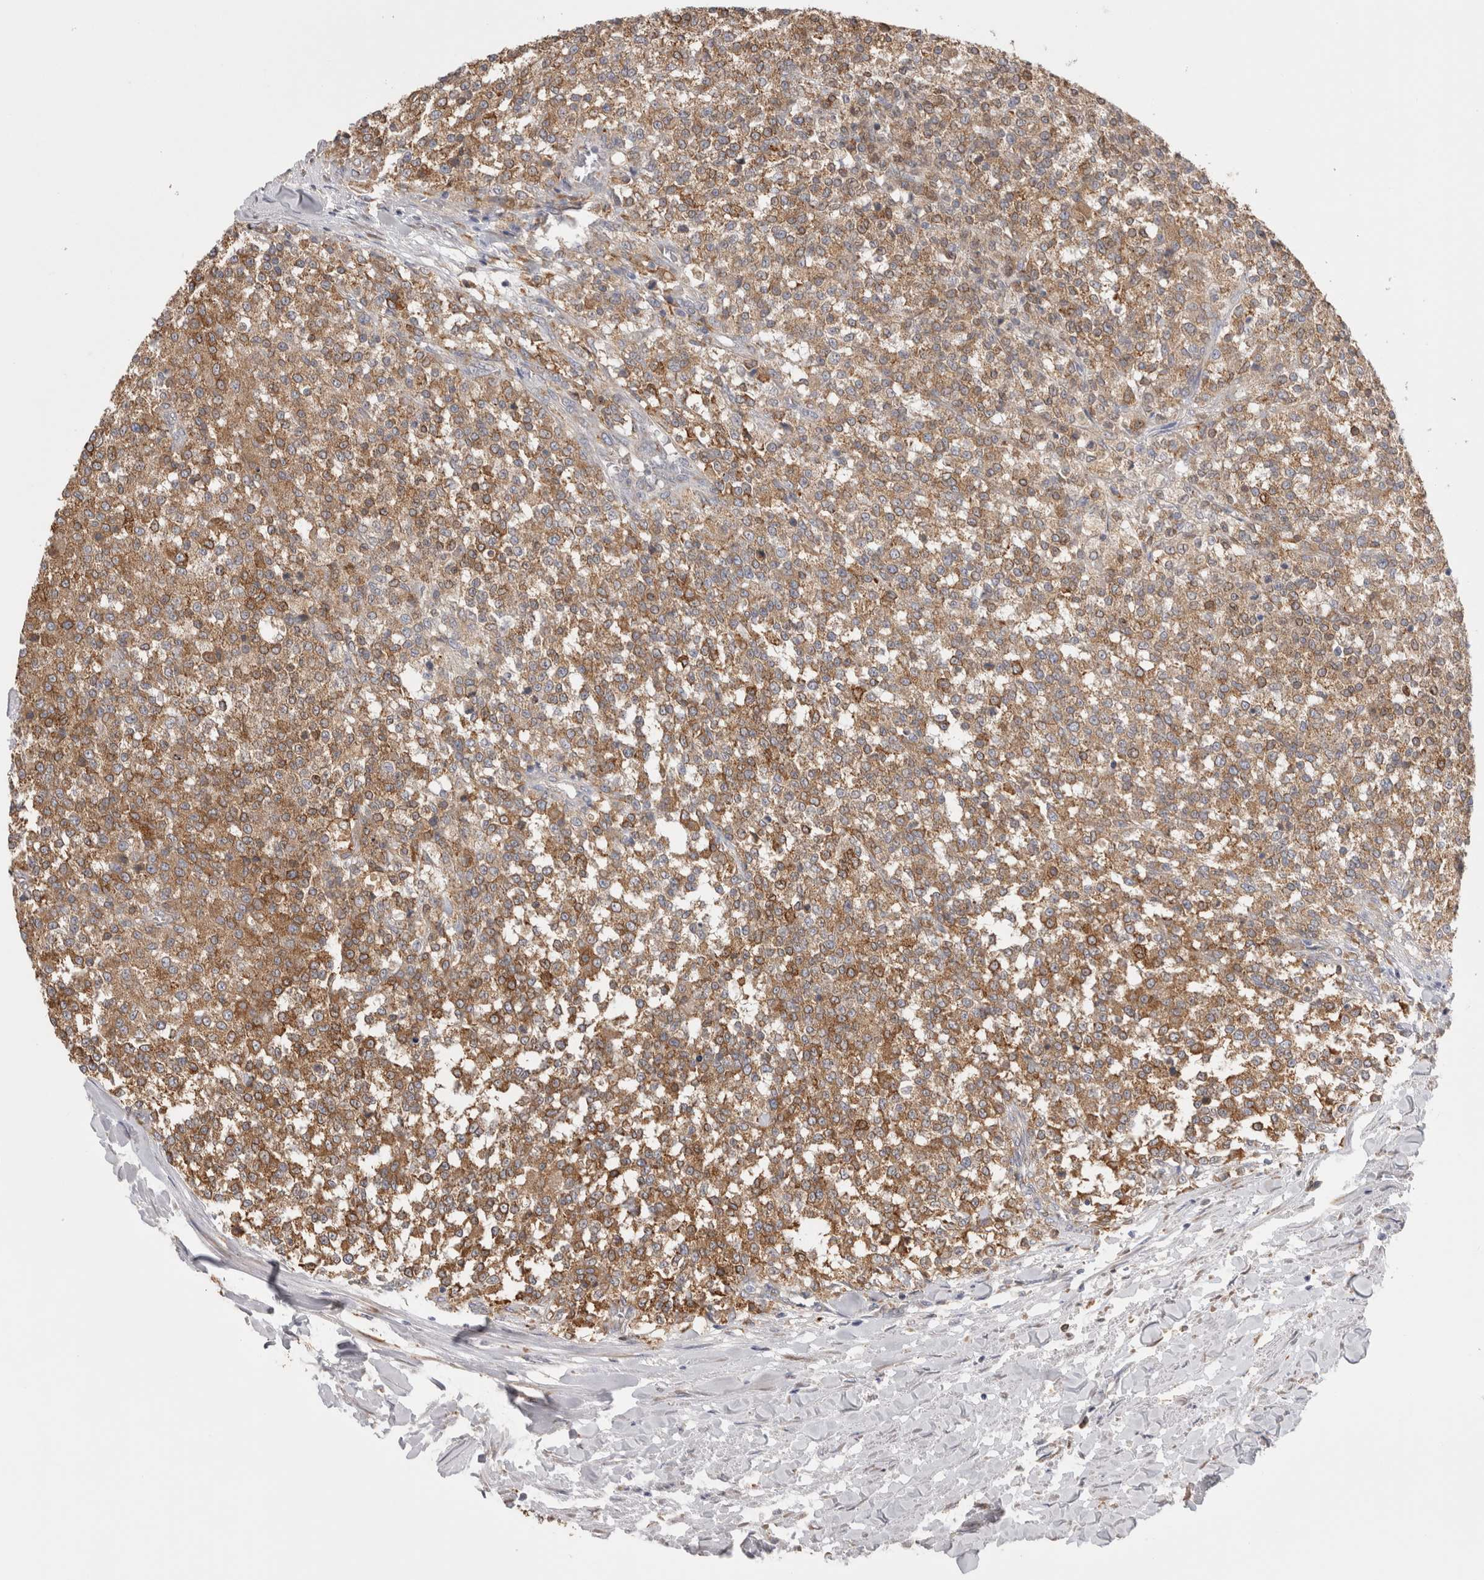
{"staining": {"intensity": "moderate", "quantity": ">75%", "location": "cytoplasmic/membranous"}, "tissue": "testis cancer", "cell_type": "Tumor cells", "image_type": "cancer", "snomed": [{"axis": "morphology", "description": "Seminoma, NOS"}, {"axis": "topography", "description": "Testis"}], "caption": "Human seminoma (testis) stained with a brown dye demonstrates moderate cytoplasmic/membranous positive positivity in about >75% of tumor cells.", "gene": "LRPAP1", "patient": {"sex": "male", "age": 59}}